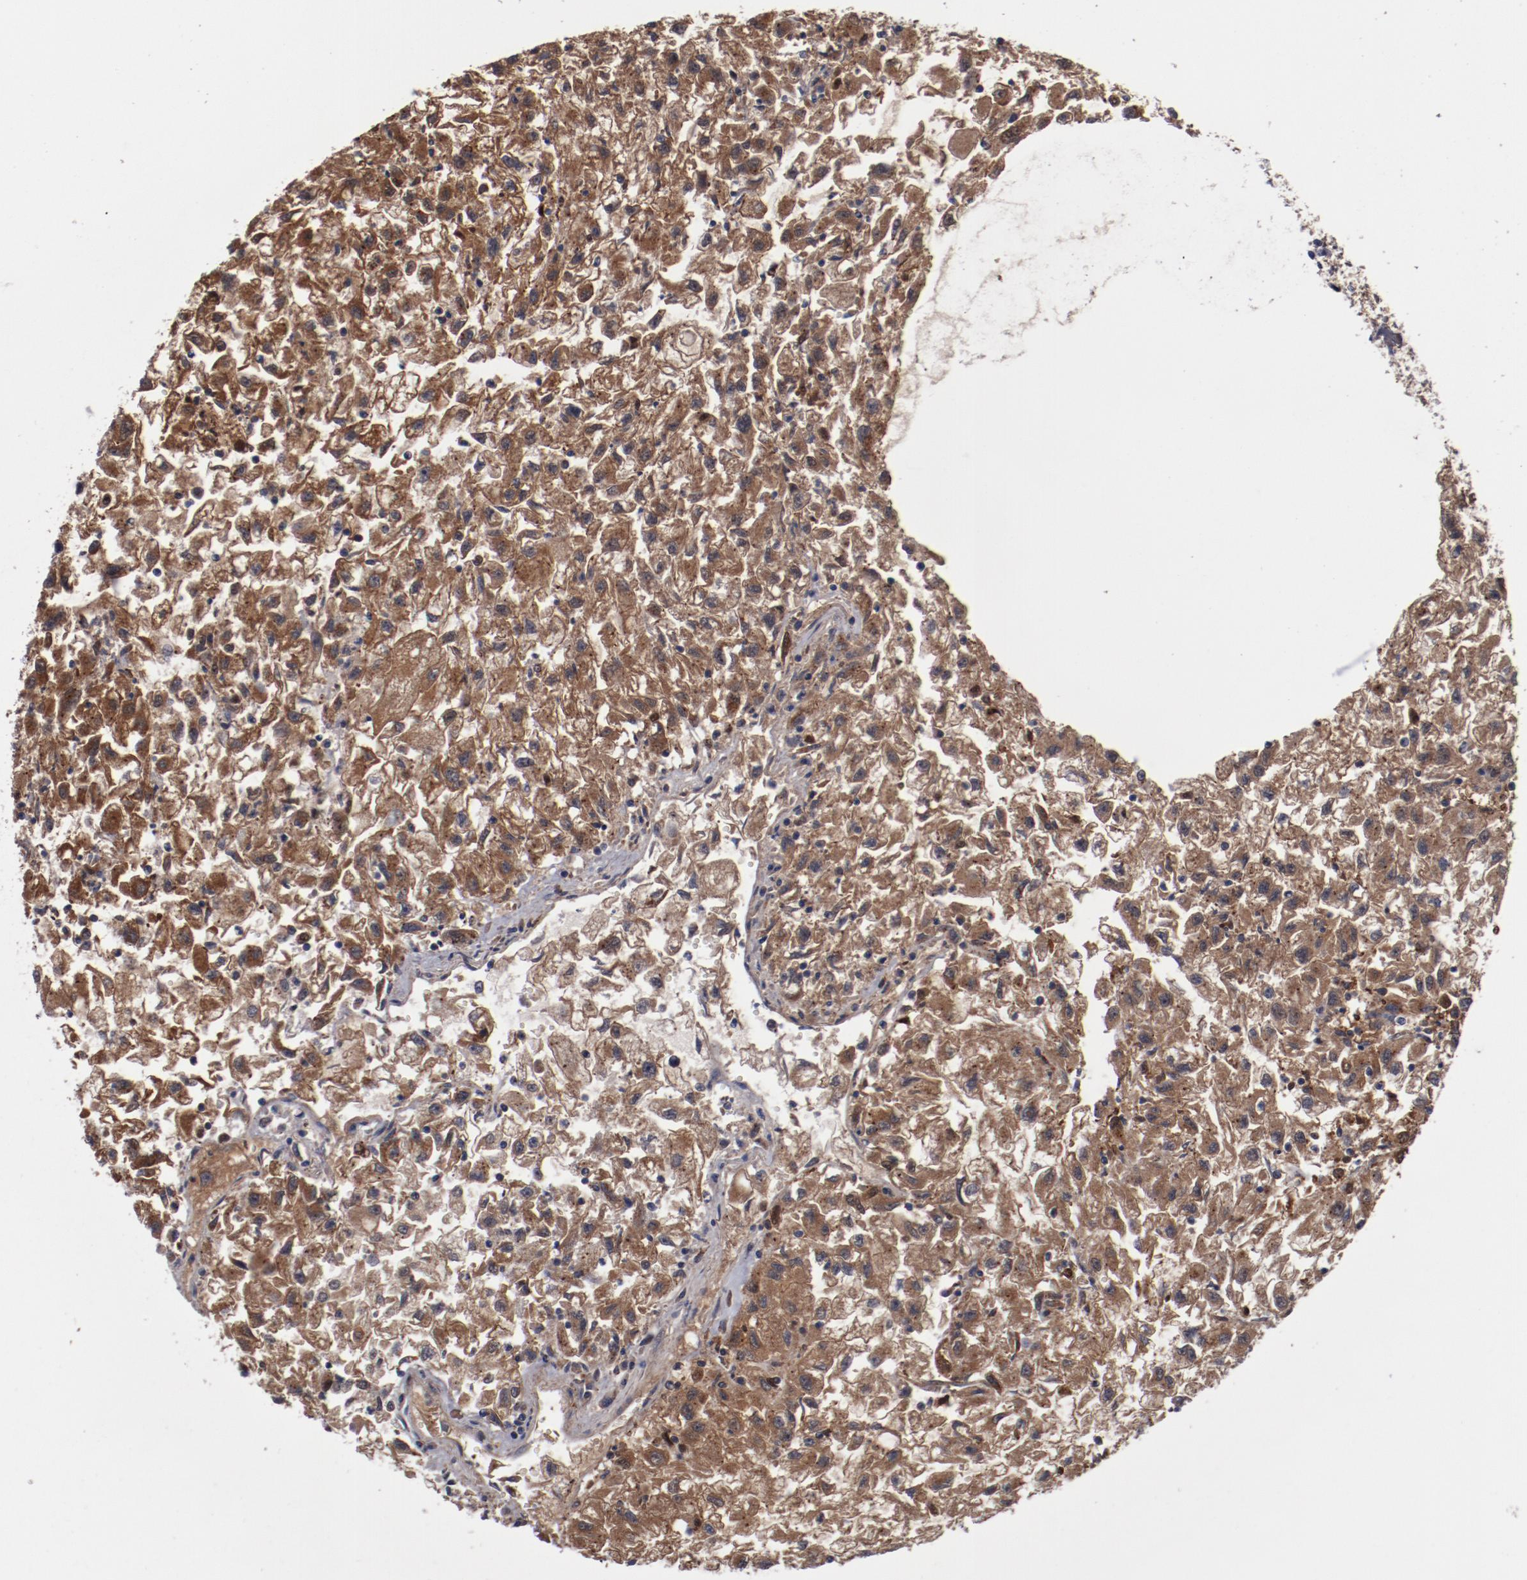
{"staining": {"intensity": "moderate", "quantity": ">75%", "location": "cytoplasmic/membranous"}, "tissue": "renal cancer", "cell_type": "Tumor cells", "image_type": "cancer", "snomed": [{"axis": "morphology", "description": "Adenocarcinoma, NOS"}, {"axis": "topography", "description": "Kidney"}], "caption": "Immunohistochemical staining of renal adenocarcinoma displays moderate cytoplasmic/membranous protein staining in about >75% of tumor cells.", "gene": "DNAAF2", "patient": {"sex": "male", "age": 59}}